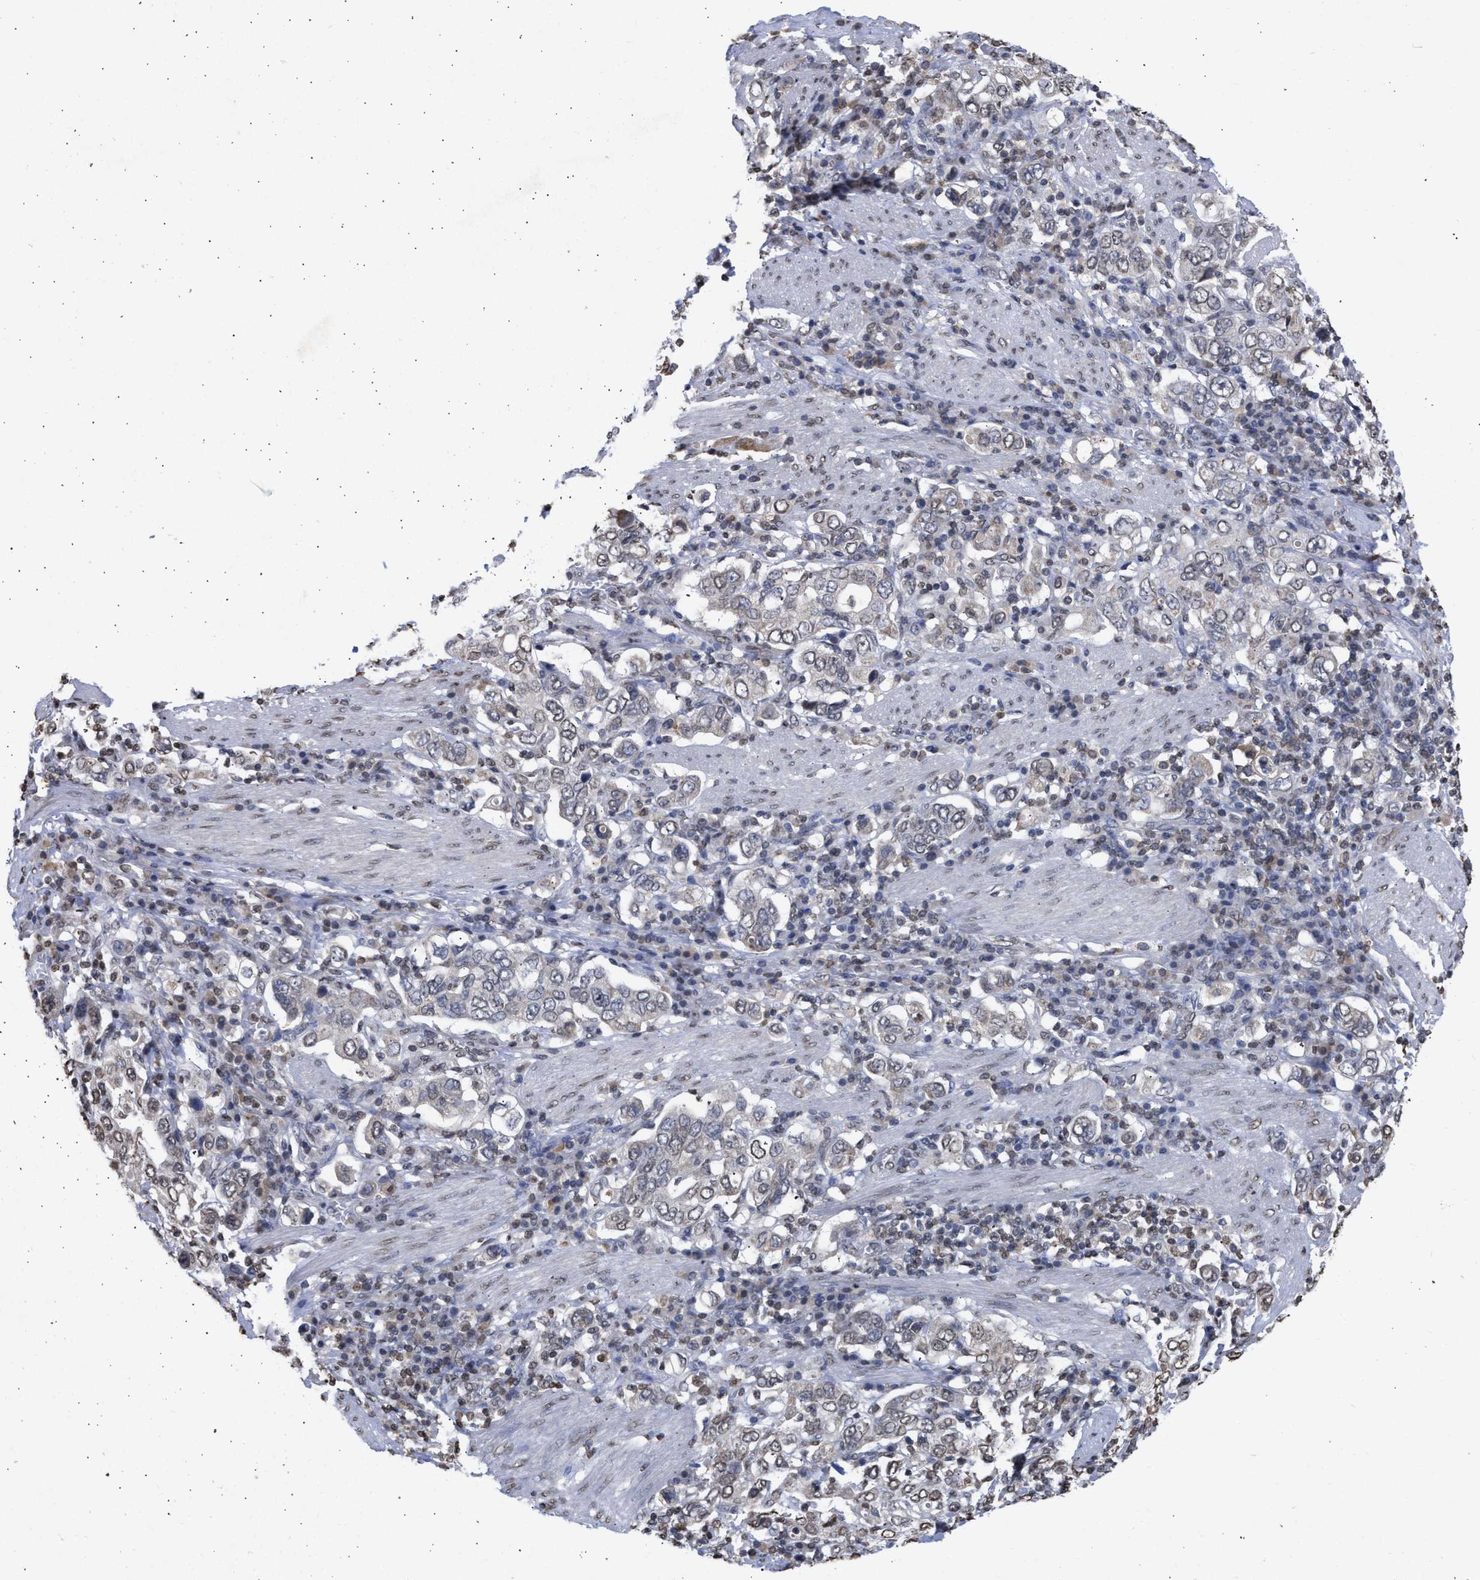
{"staining": {"intensity": "negative", "quantity": "none", "location": "none"}, "tissue": "stomach cancer", "cell_type": "Tumor cells", "image_type": "cancer", "snomed": [{"axis": "morphology", "description": "Adenocarcinoma, NOS"}, {"axis": "topography", "description": "Stomach, upper"}], "caption": "An image of human stomach cancer (adenocarcinoma) is negative for staining in tumor cells.", "gene": "NUP35", "patient": {"sex": "male", "age": 62}}